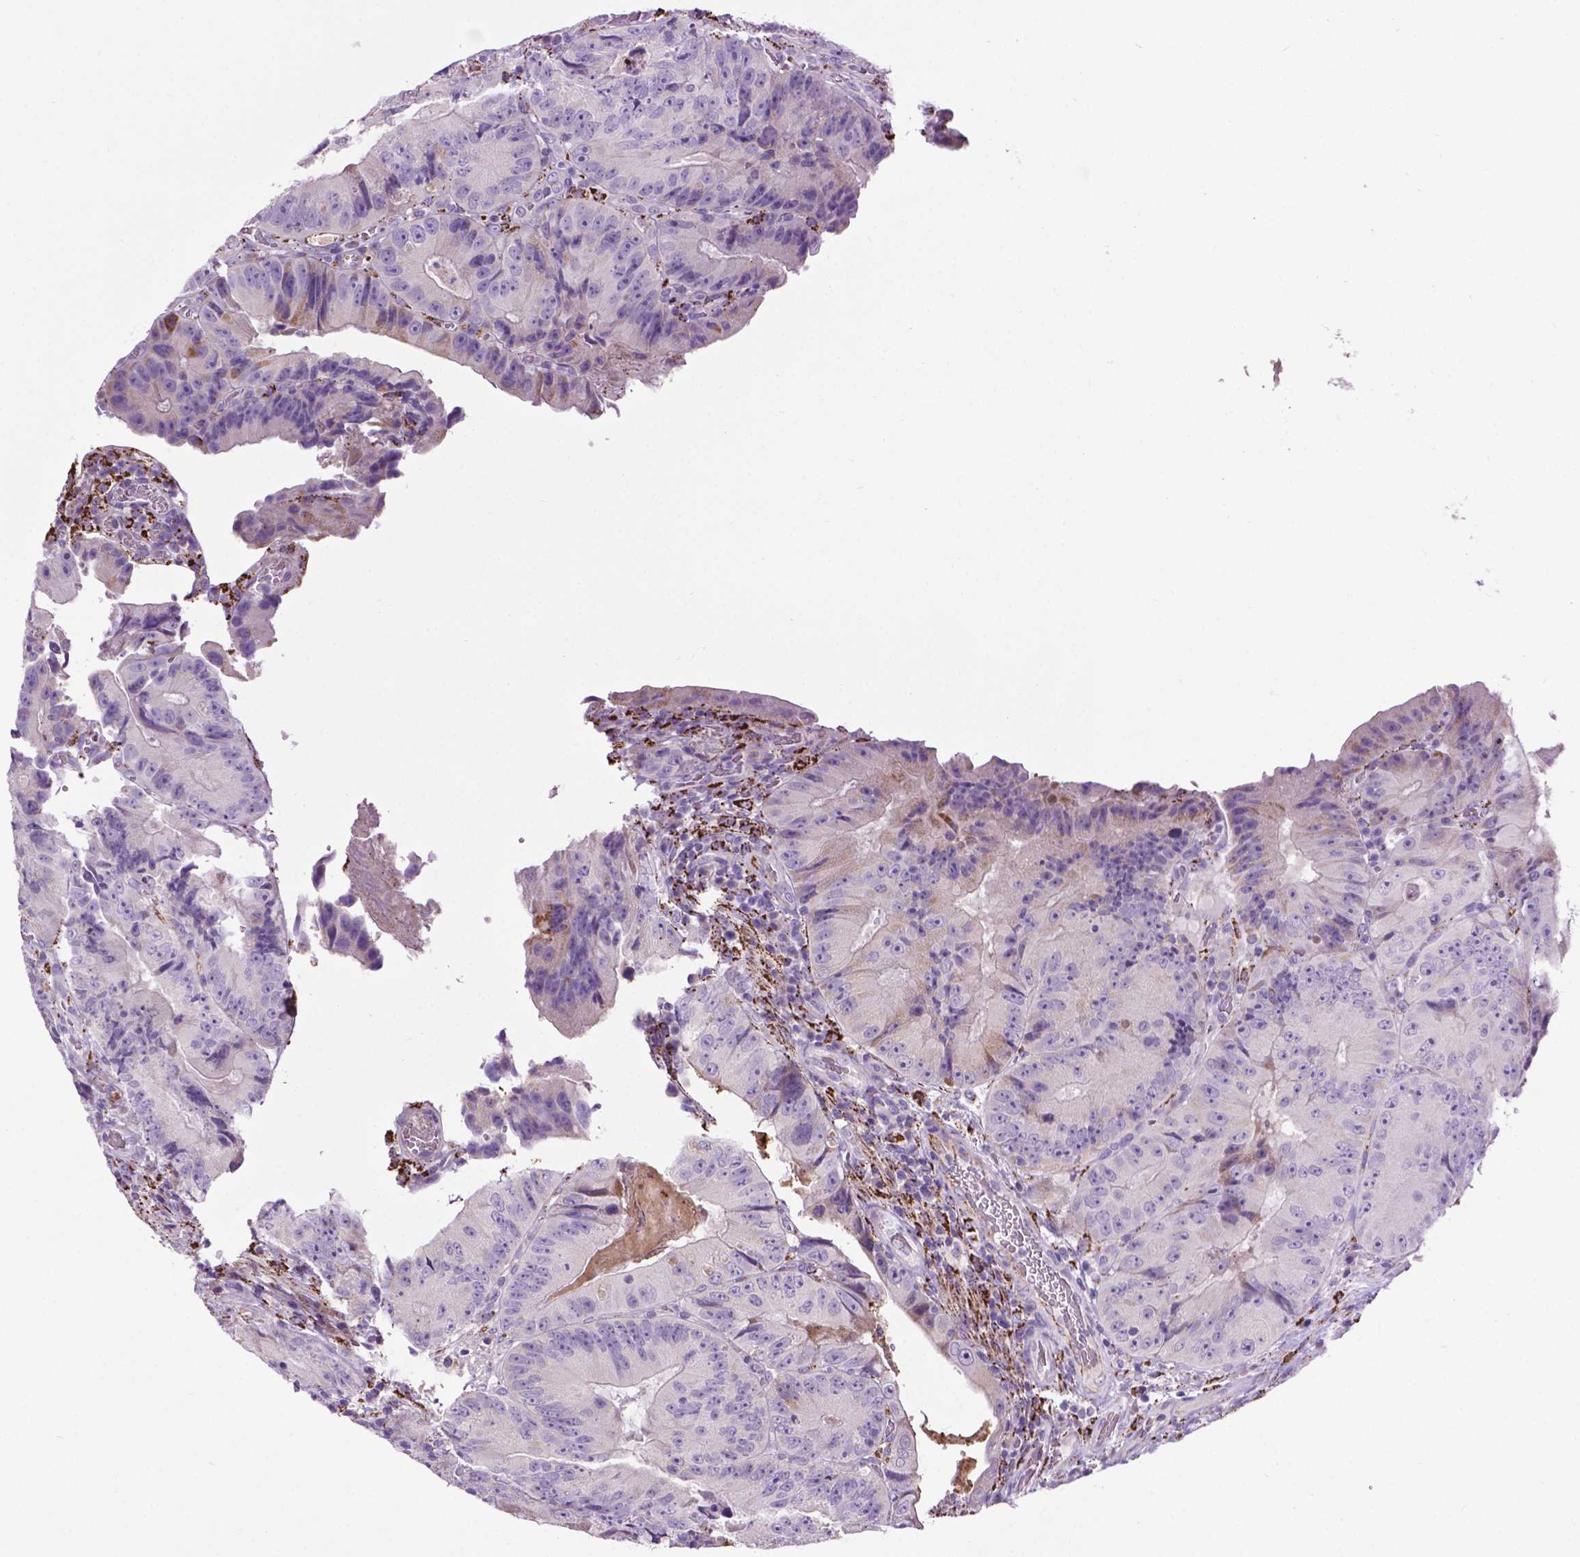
{"staining": {"intensity": "negative", "quantity": "none", "location": "none"}, "tissue": "colorectal cancer", "cell_type": "Tumor cells", "image_type": "cancer", "snomed": [{"axis": "morphology", "description": "Adenocarcinoma, NOS"}, {"axis": "topography", "description": "Colon"}], "caption": "DAB (3,3'-diaminobenzidine) immunohistochemical staining of colorectal adenocarcinoma reveals no significant expression in tumor cells. (DAB IHC visualized using brightfield microscopy, high magnification).", "gene": "TMEM132E", "patient": {"sex": "female", "age": 86}}